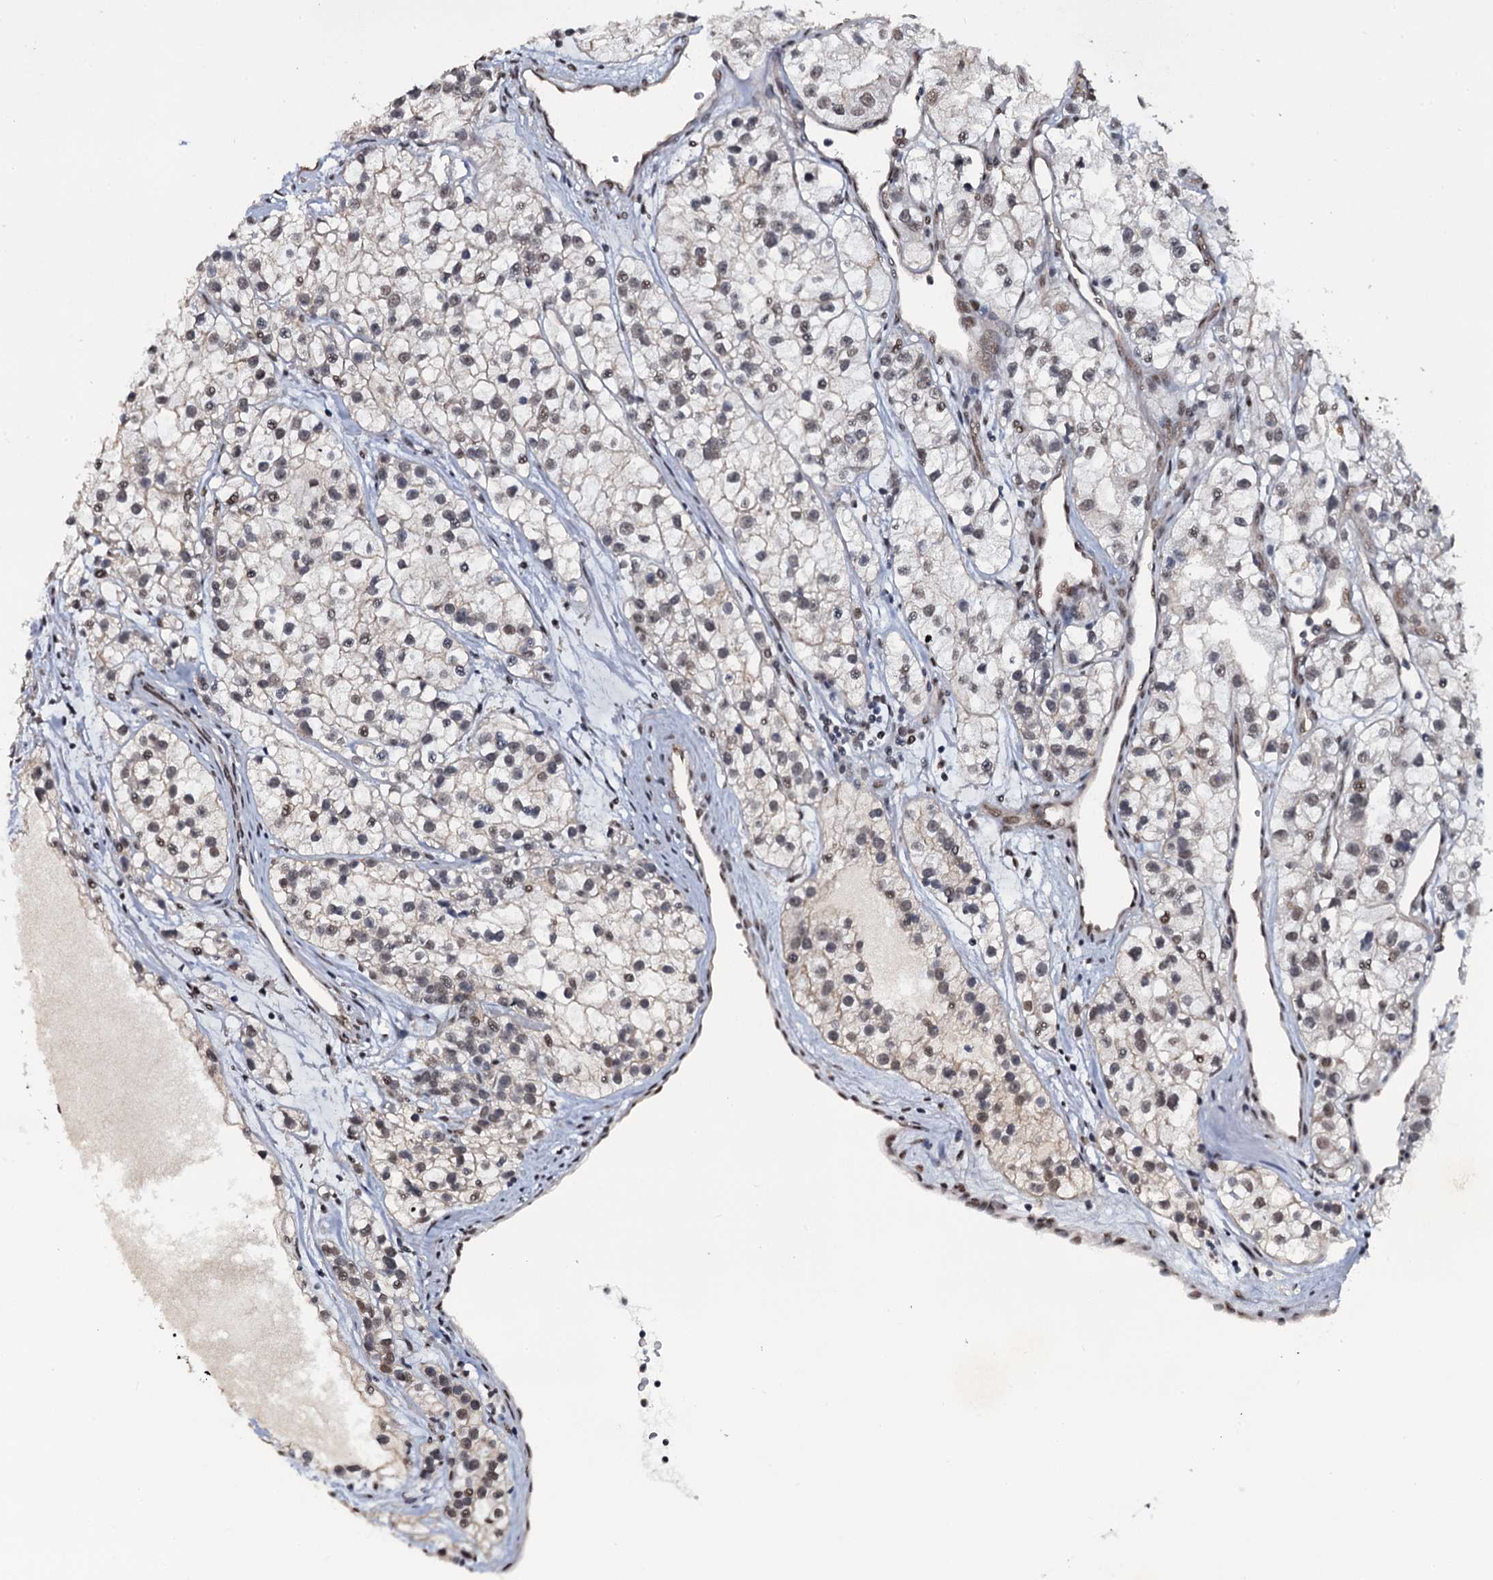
{"staining": {"intensity": "weak", "quantity": "<25%", "location": "nuclear"}, "tissue": "renal cancer", "cell_type": "Tumor cells", "image_type": "cancer", "snomed": [{"axis": "morphology", "description": "Adenocarcinoma, NOS"}, {"axis": "topography", "description": "Kidney"}], "caption": "An image of renal adenocarcinoma stained for a protein demonstrates no brown staining in tumor cells. (DAB (3,3'-diaminobenzidine) immunohistochemistry with hematoxylin counter stain).", "gene": "SH2D4B", "patient": {"sex": "female", "age": 57}}